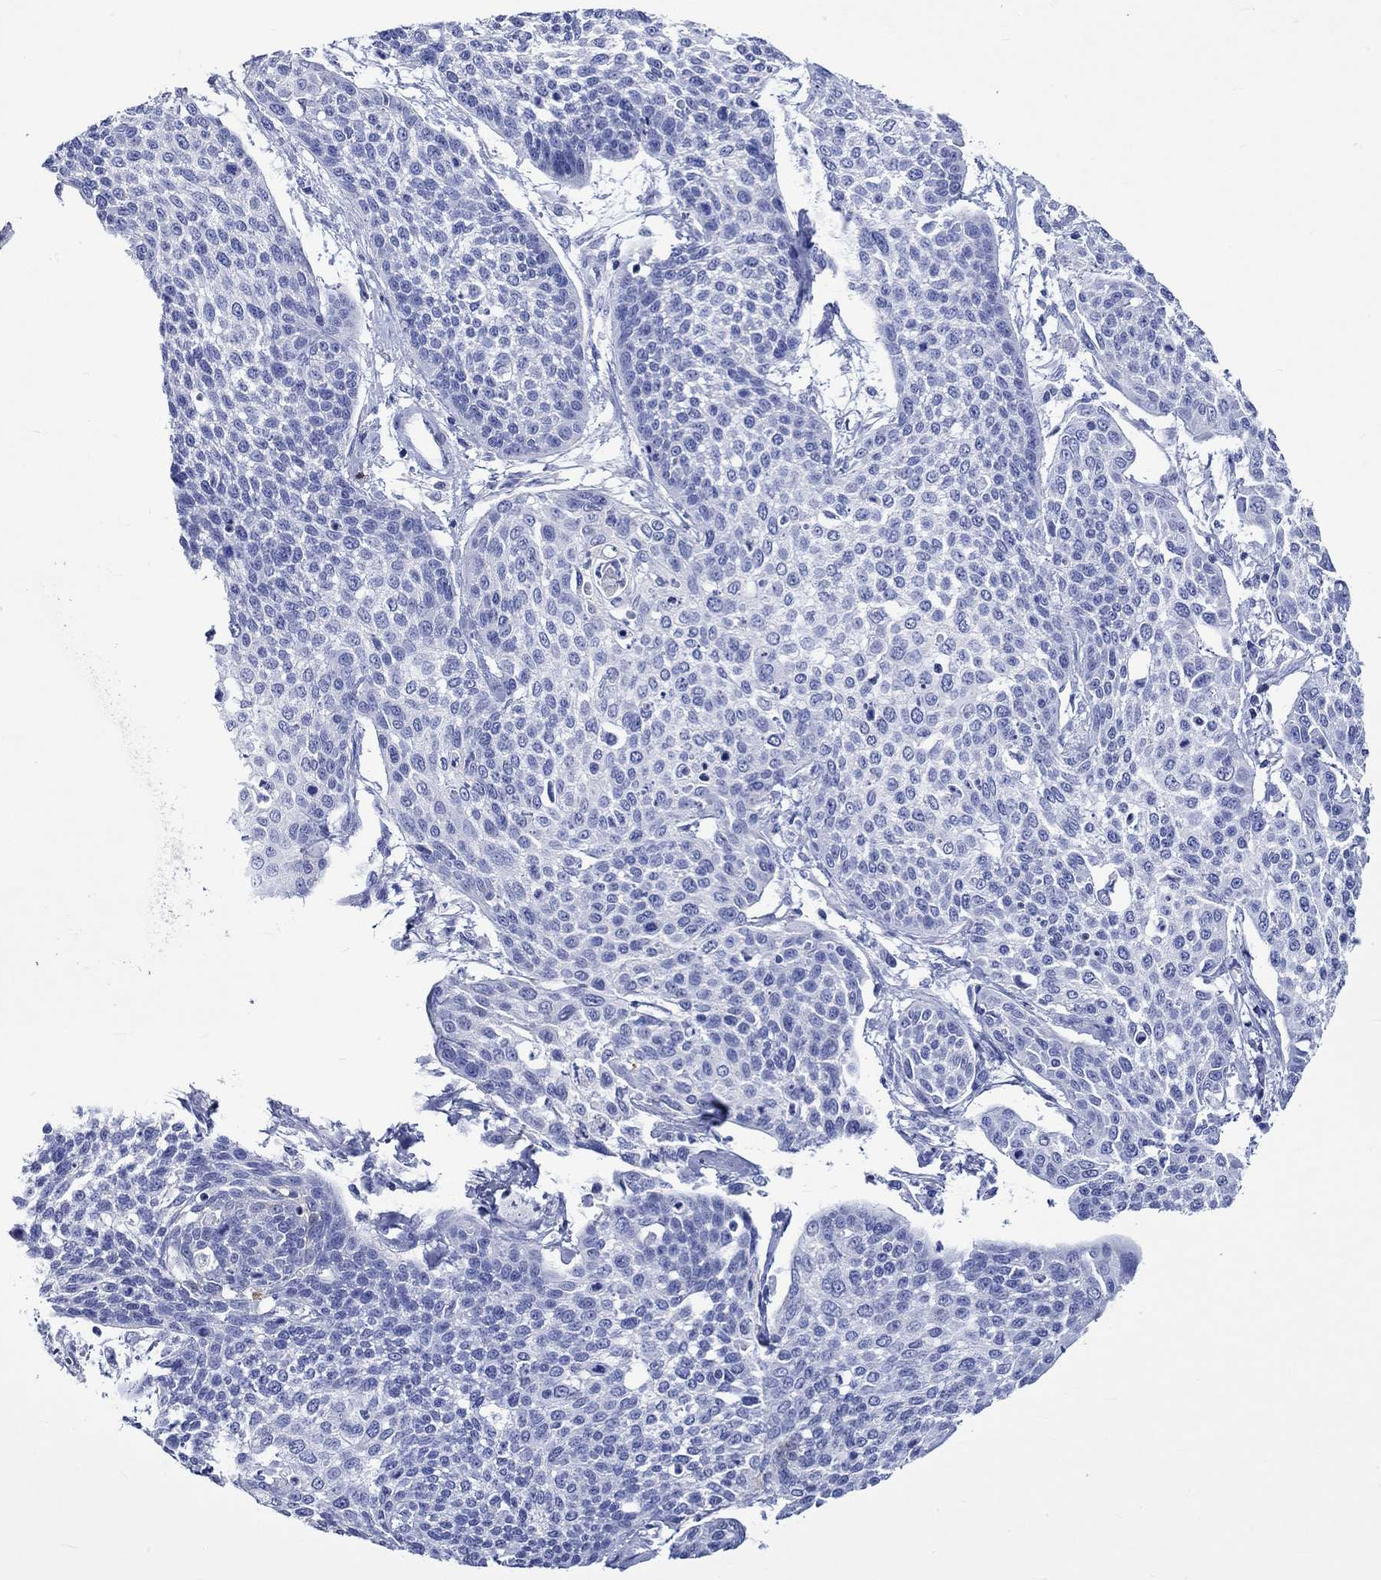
{"staining": {"intensity": "negative", "quantity": "none", "location": "none"}, "tissue": "cervical cancer", "cell_type": "Tumor cells", "image_type": "cancer", "snomed": [{"axis": "morphology", "description": "Squamous cell carcinoma, NOS"}, {"axis": "topography", "description": "Cervix"}], "caption": "This is an IHC histopathology image of human cervical cancer. There is no staining in tumor cells.", "gene": "CRYAB", "patient": {"sex": "female", "age": 34}}